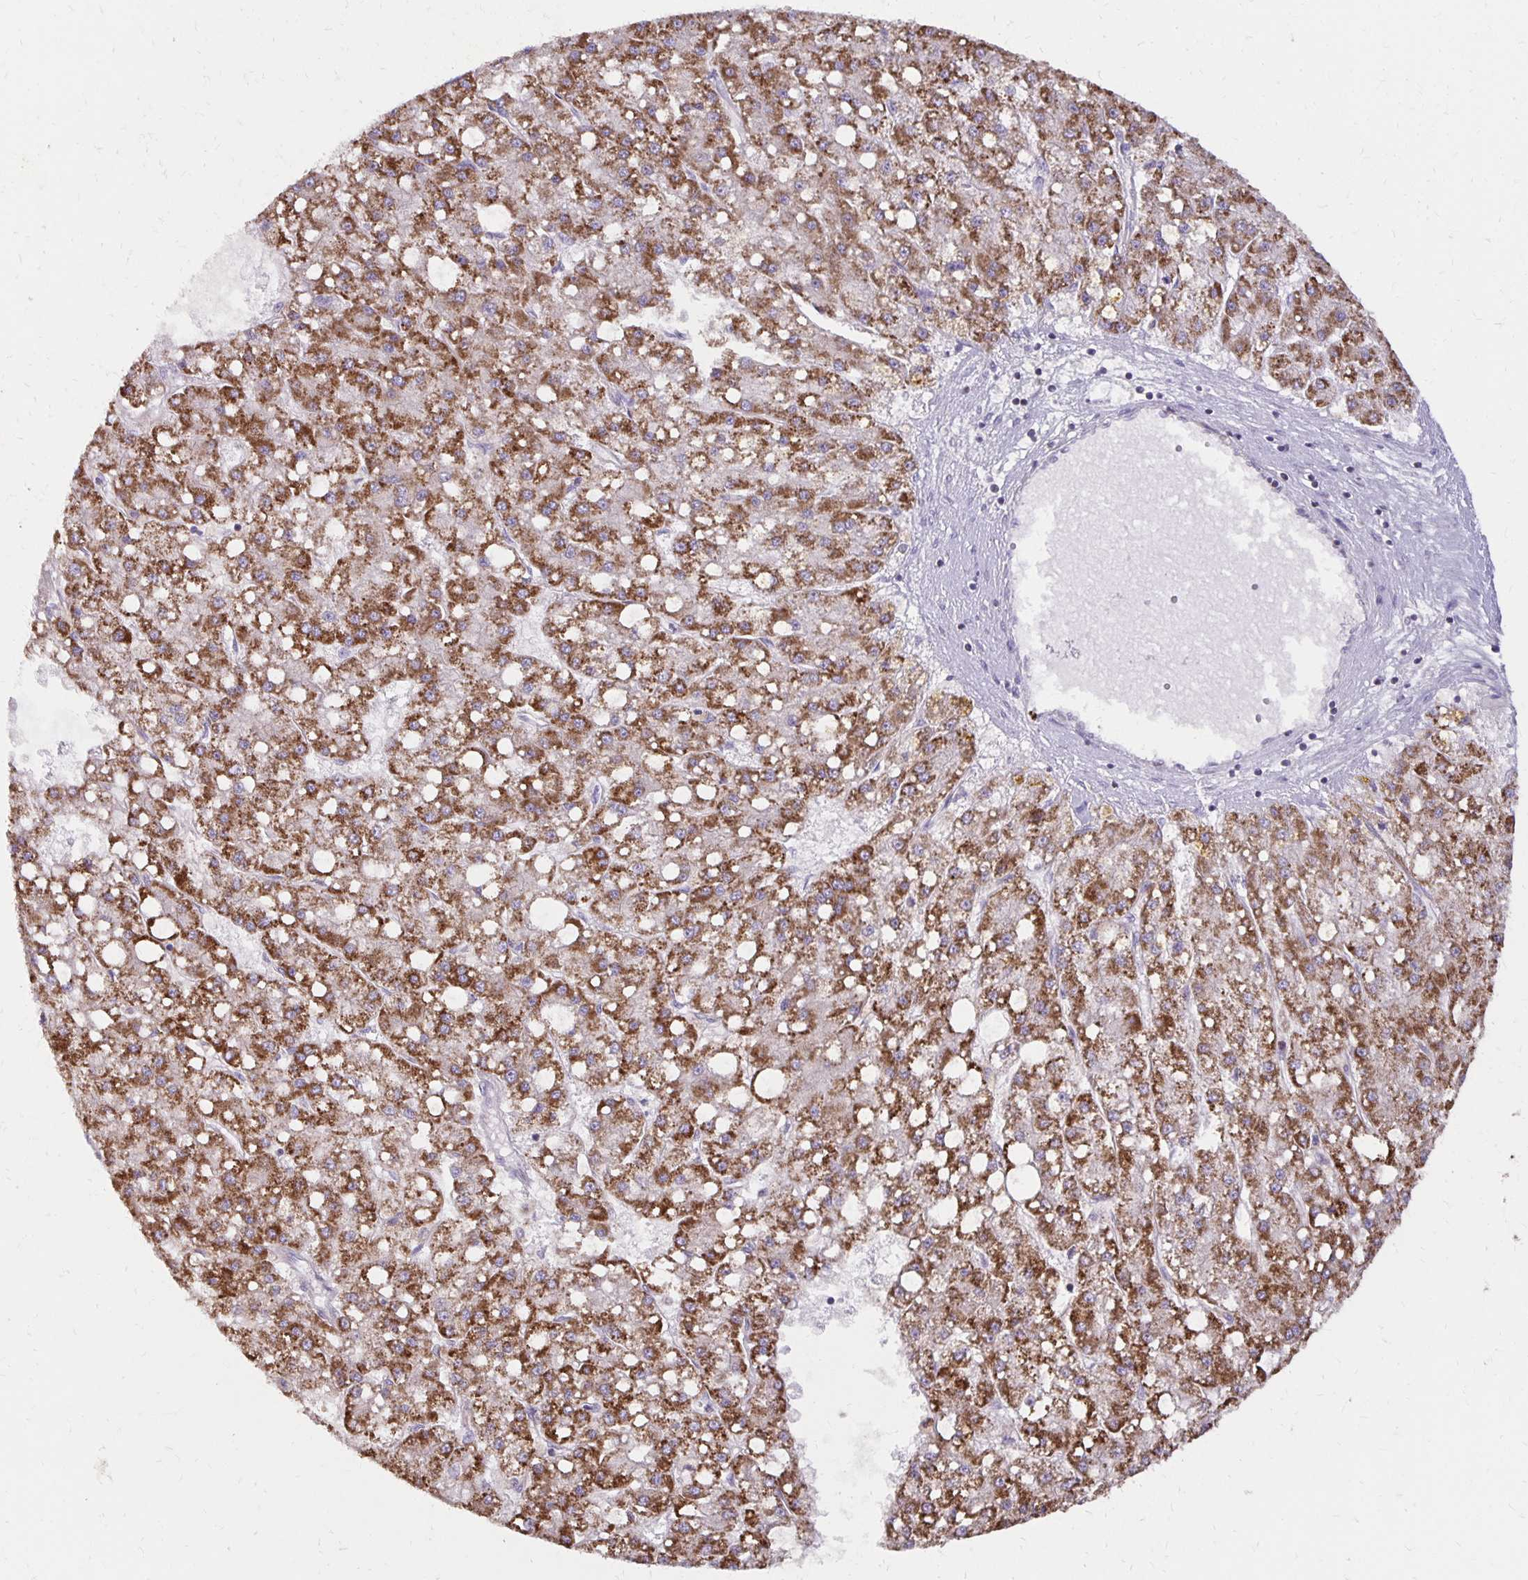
{"staining": {"intensity": "moderate", "quantity": ">75%", "location": "cytoplasmic/membranous"}, "tissue": "liver cancer", "cell_type": "Tumor cells", "image_type": "cancer", "snomed": [{"axis": "morphology", "description": "Carcinoma, Hepatocellular, NOS"}, {"axis": "topography", "description": "Liver"}], "caption": "Brown immunohistochemical staining in human liver cancer (hepatocellular carcinoma) exhibits moderate cytoplasmic/membranous expression in approximately >75% of tumor cells. (DAB = brown stain, brightfield microscopy at high magnification).", "gene": "IER3", "patient": {"sex": "male", "age": 67}}